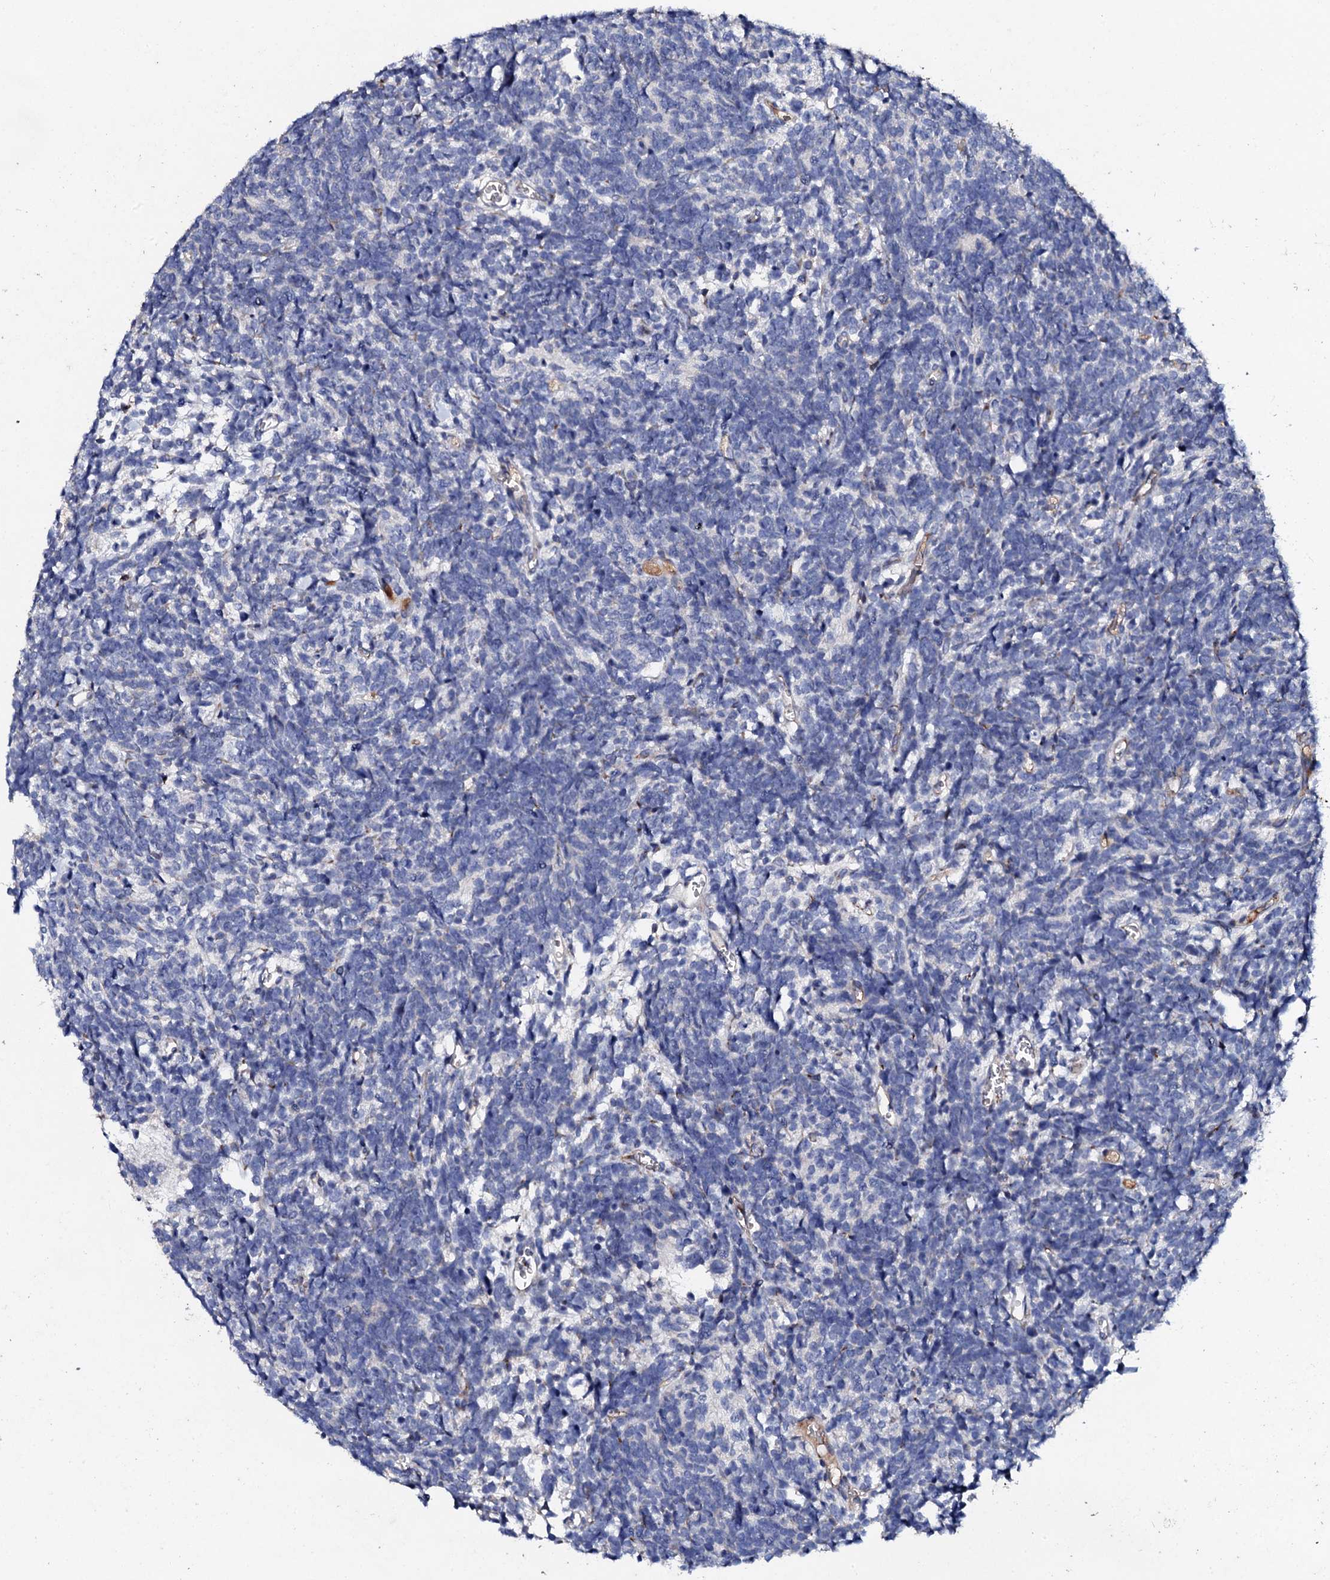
{"staining": {"intensity": "negative", "quantity": "none", "location": "none"}, "tissue": "glioma", "cell_type": "Tumor cells", "image_type": "cancer", "snomed": [{"axis": "morphology", "description": "Glioma, malignant, Low grade"}, {"axis": "topography", "description": "Brain"}], "caption": "Immunohistochemical staining of human glioma displays no significant staining in tumor cells.", "gene": "DBX1", "patient": {"sex": "female", "age": 1}}